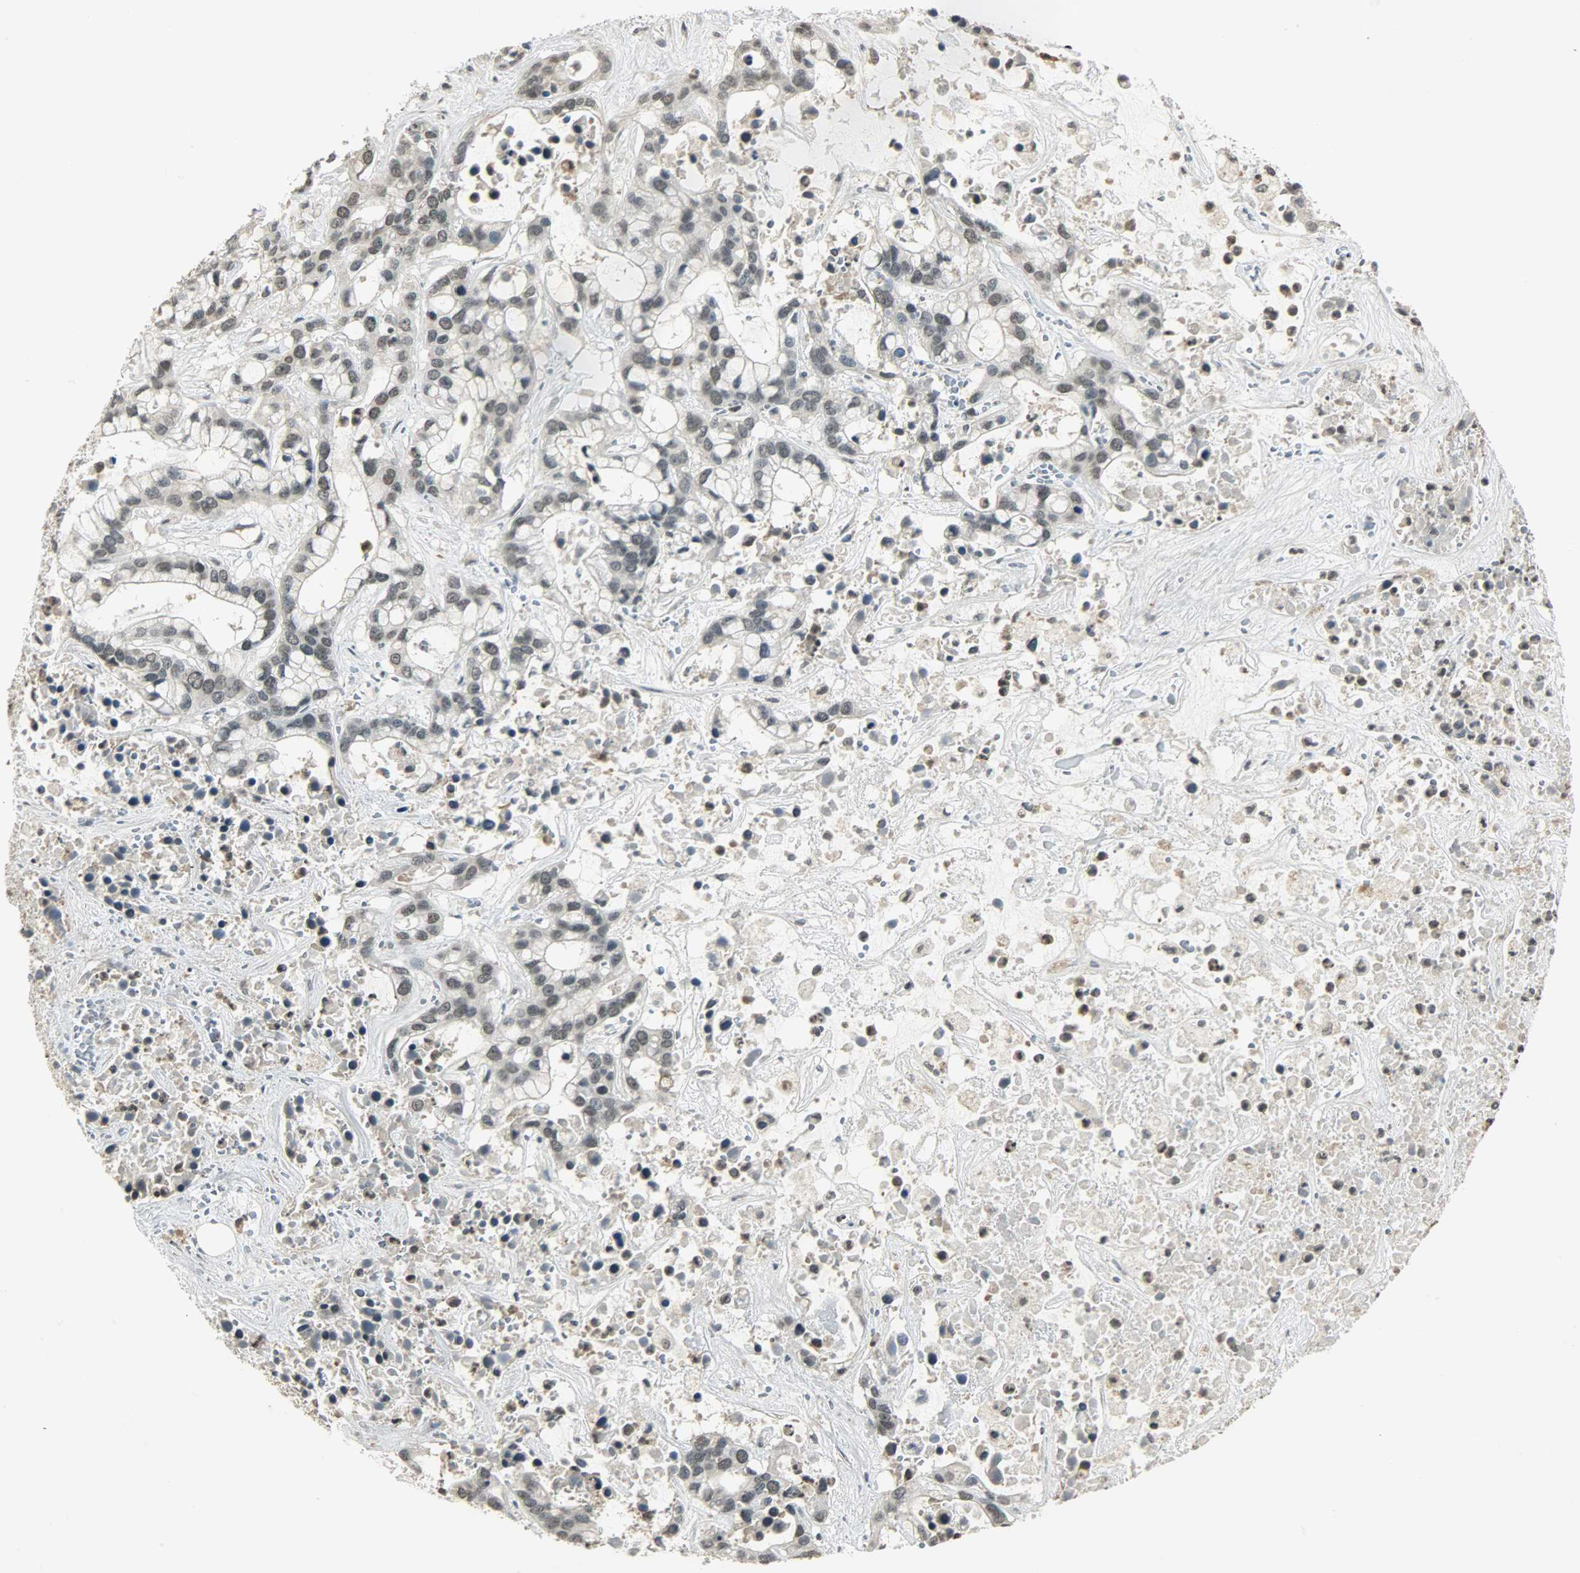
{"staining": {"intensity": "weak", "quantity": "<25%", "location": "nuclear"}, "tissue": "liver cancer", "cell_type": "Tumor cells", "image_type": "cancer", "snomed": [{"axis": "morphology", "description": "Cholangiocarcinoma"}, {"axis": "topography", "description": "Liver"}], "caption": "The immunohistochemistry (IHC) image has no significant expression in tumor cells of liver cancer tissue. (DAB (3,3'-diaminobenzidine) immunohistochemistry visualized using brightfield microscopy, high magnification).", "gene": "SMARCA5", "patient": {"sex": "female", "age": 65}}